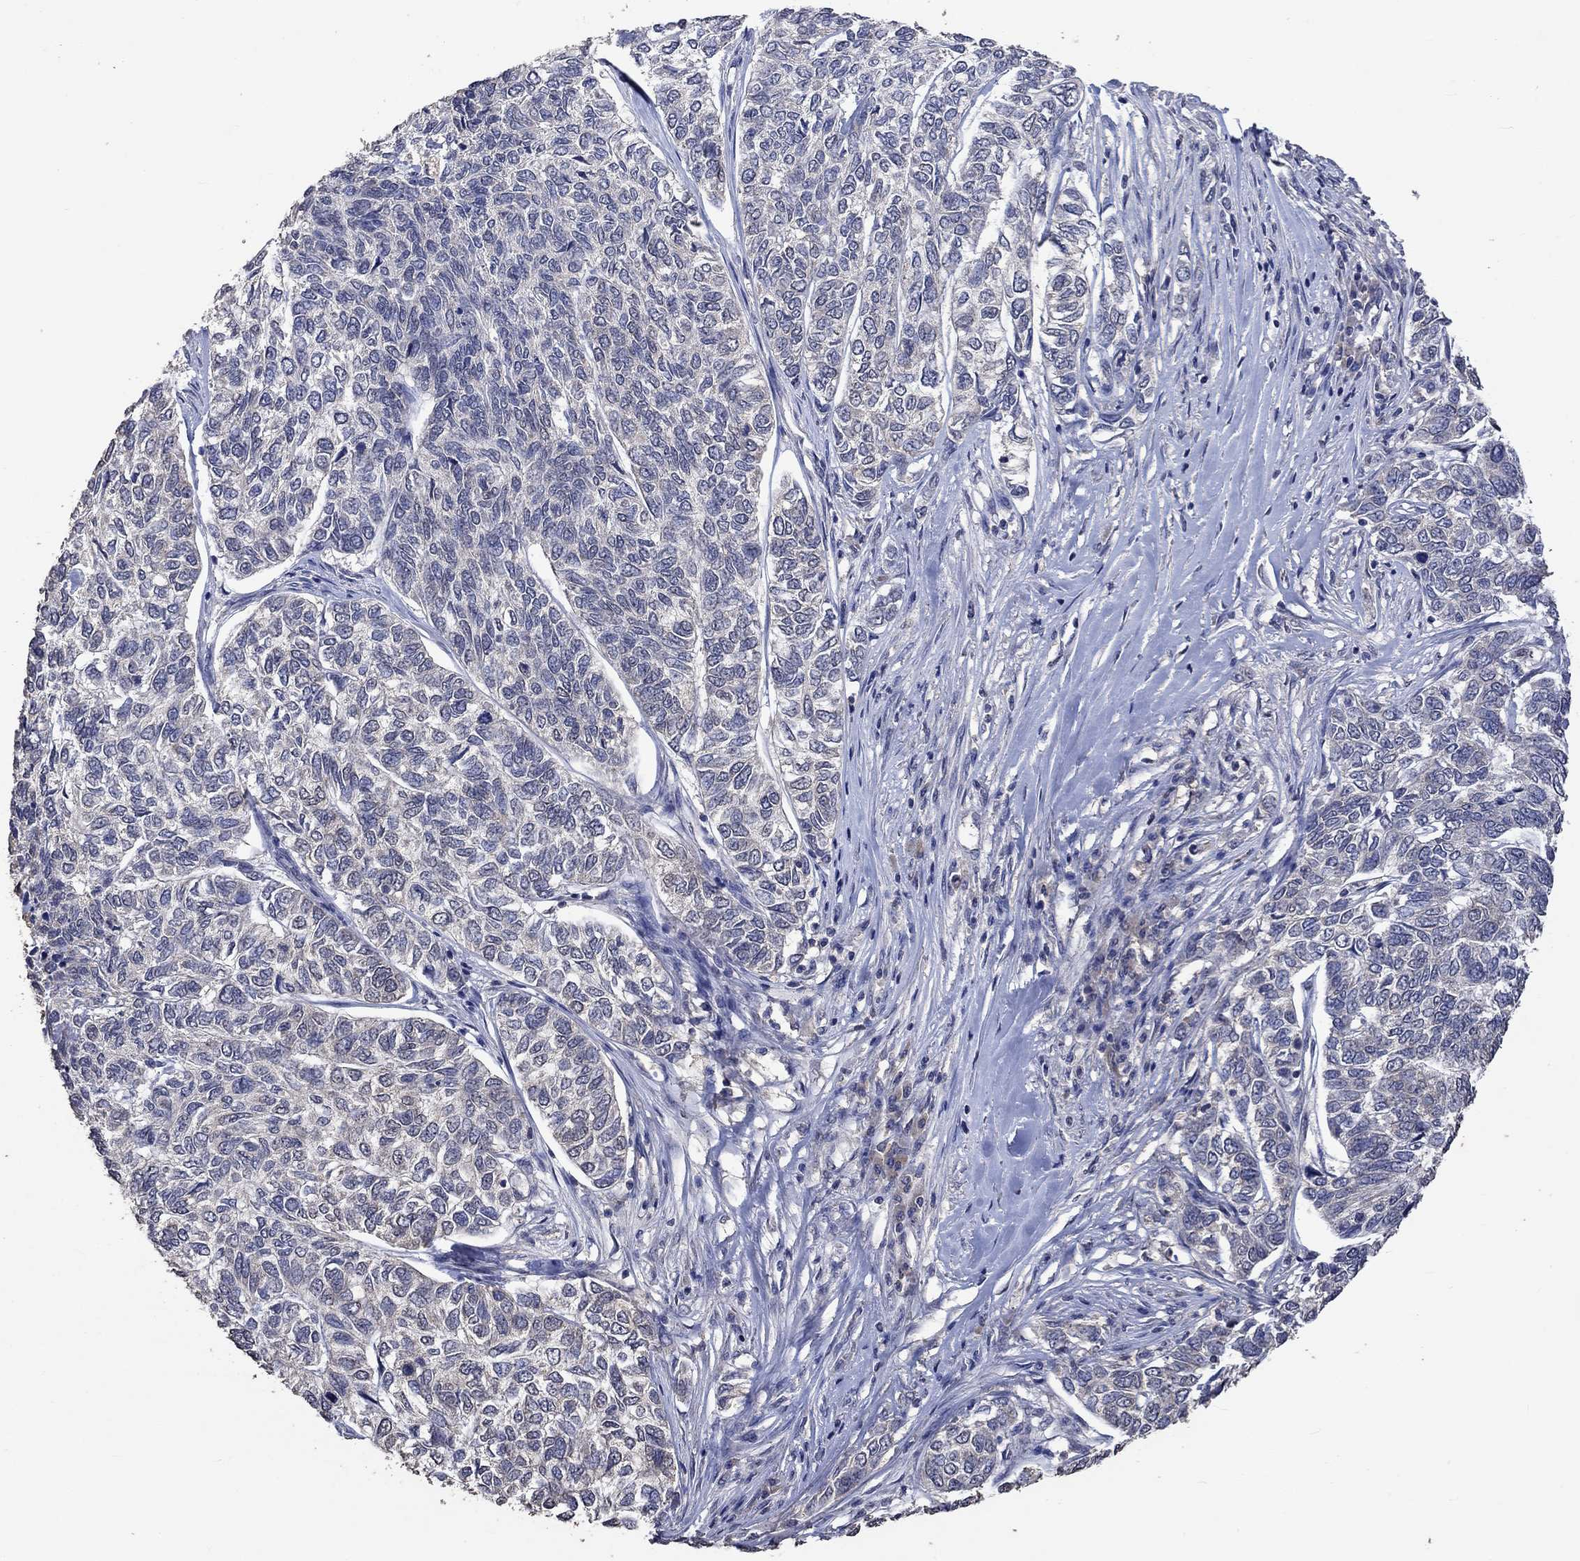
{"staining": {"intensity": "negative", "quantity": "none", "location": "none"}, "tissue": "skin cancer", "cell_type": "Tumor cells", "image_type": "cancer", "snomed": [{"axis": "morphology", "description": "Basal cell carcinoma"}, {"axis": "topography", "description": "Skin"}], "caption": "Immunohistochemistry (IHC) histopathology image of neoplastic tissue: basal cell carcinoma (skin) stained with DAB (3,3'-diaminobenzidine) exhibits no significant protein positivity in tumor cells.", "gene": "PTPN20", "patient": {"sex": "female", "age": 65}}